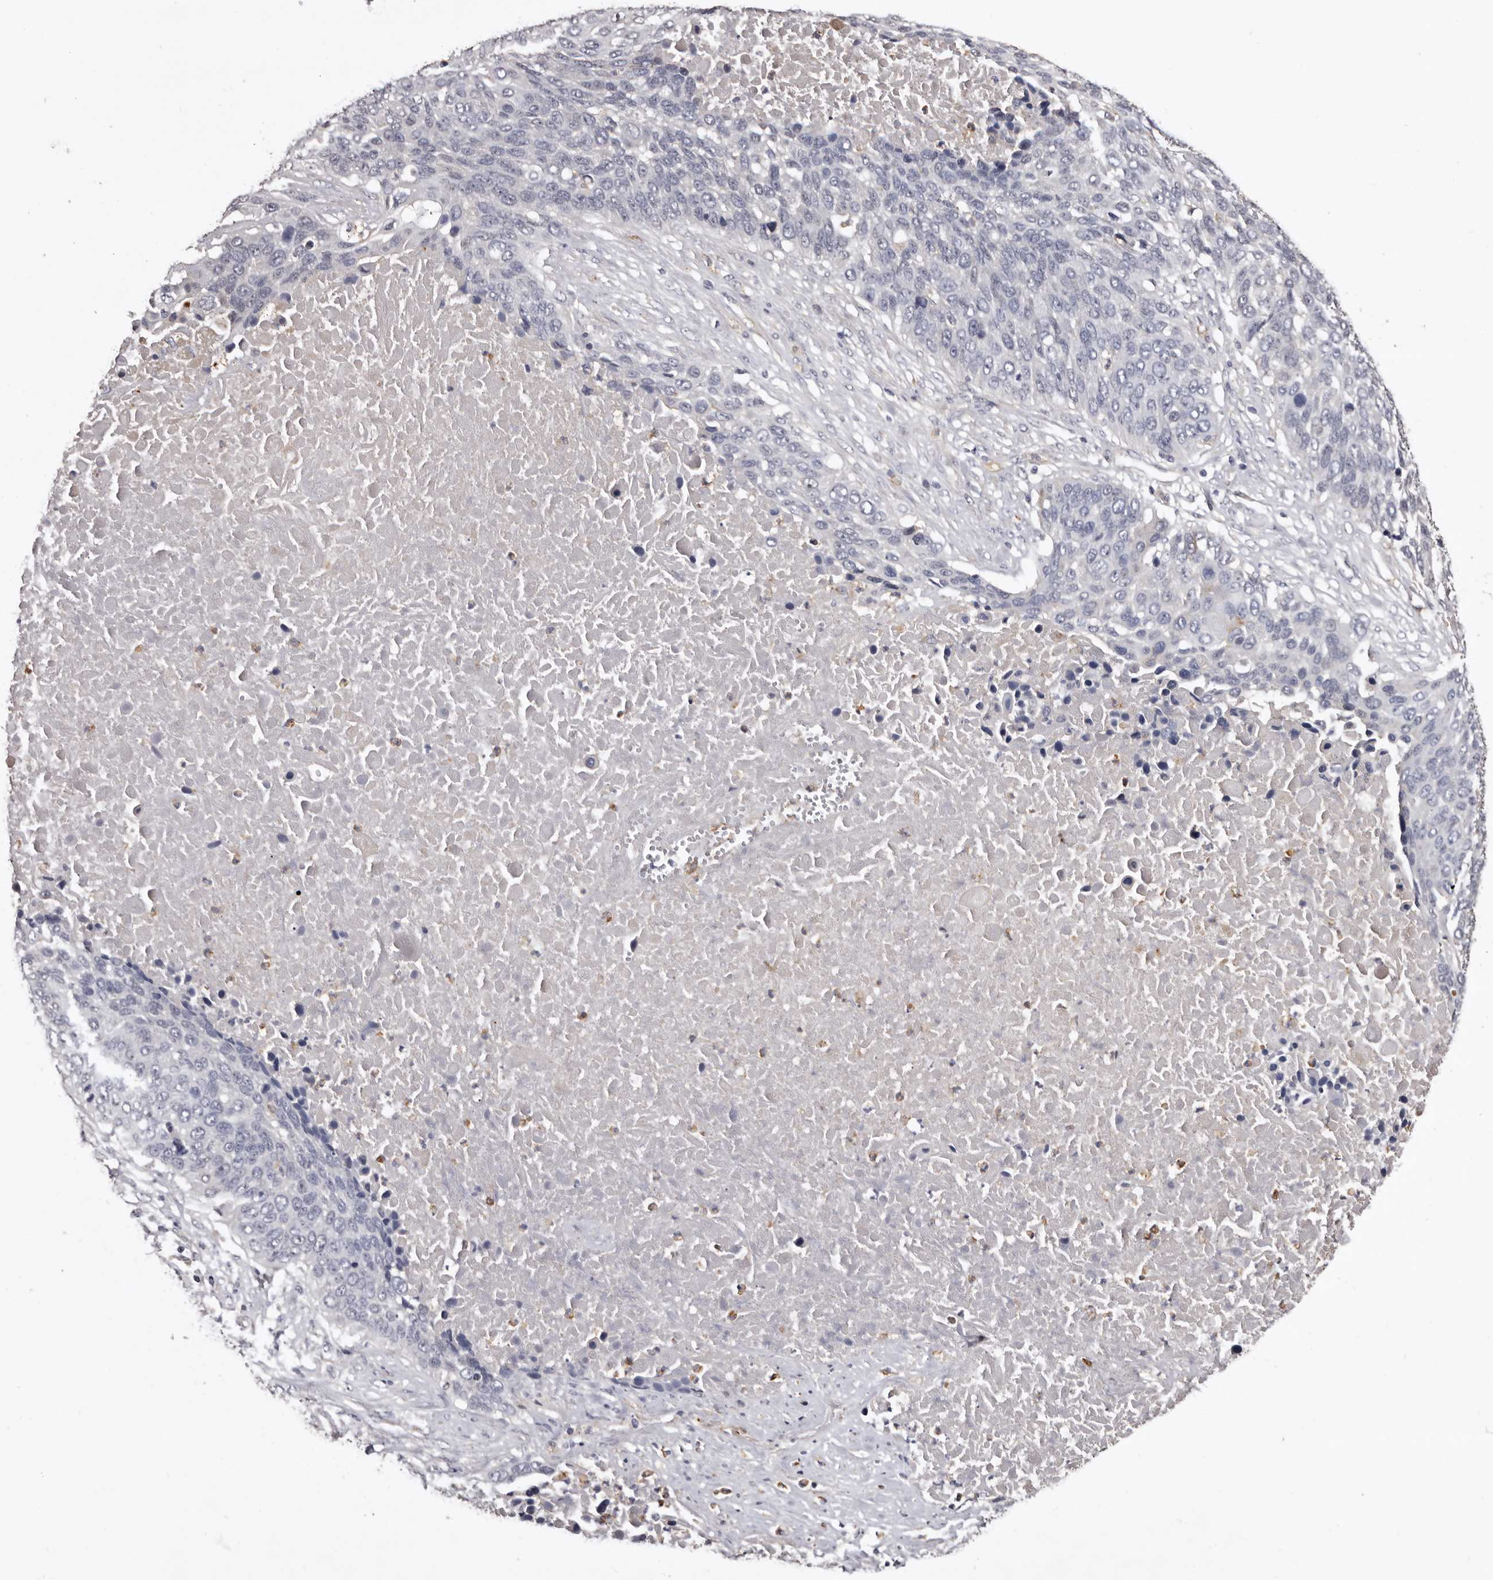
{"staining": {"intensity": "negative", "quantity": "none", "location": "none"}, "tissue": "lung cancer", "cell_type": "Tumor cells", "image_type": "cancer", "snomed": [{"axis": "morphology", "description": "Squamous cell carcinoma, NOS"}, {"axis": "topography", "description": "Lung"}], "caption": "This is an IHC image of lung cancer (squamous cell carcinoma). There is no staining in tumor cells.", "gene": "SLC10A4", "patient": {"sex": "male", "age": 66}}